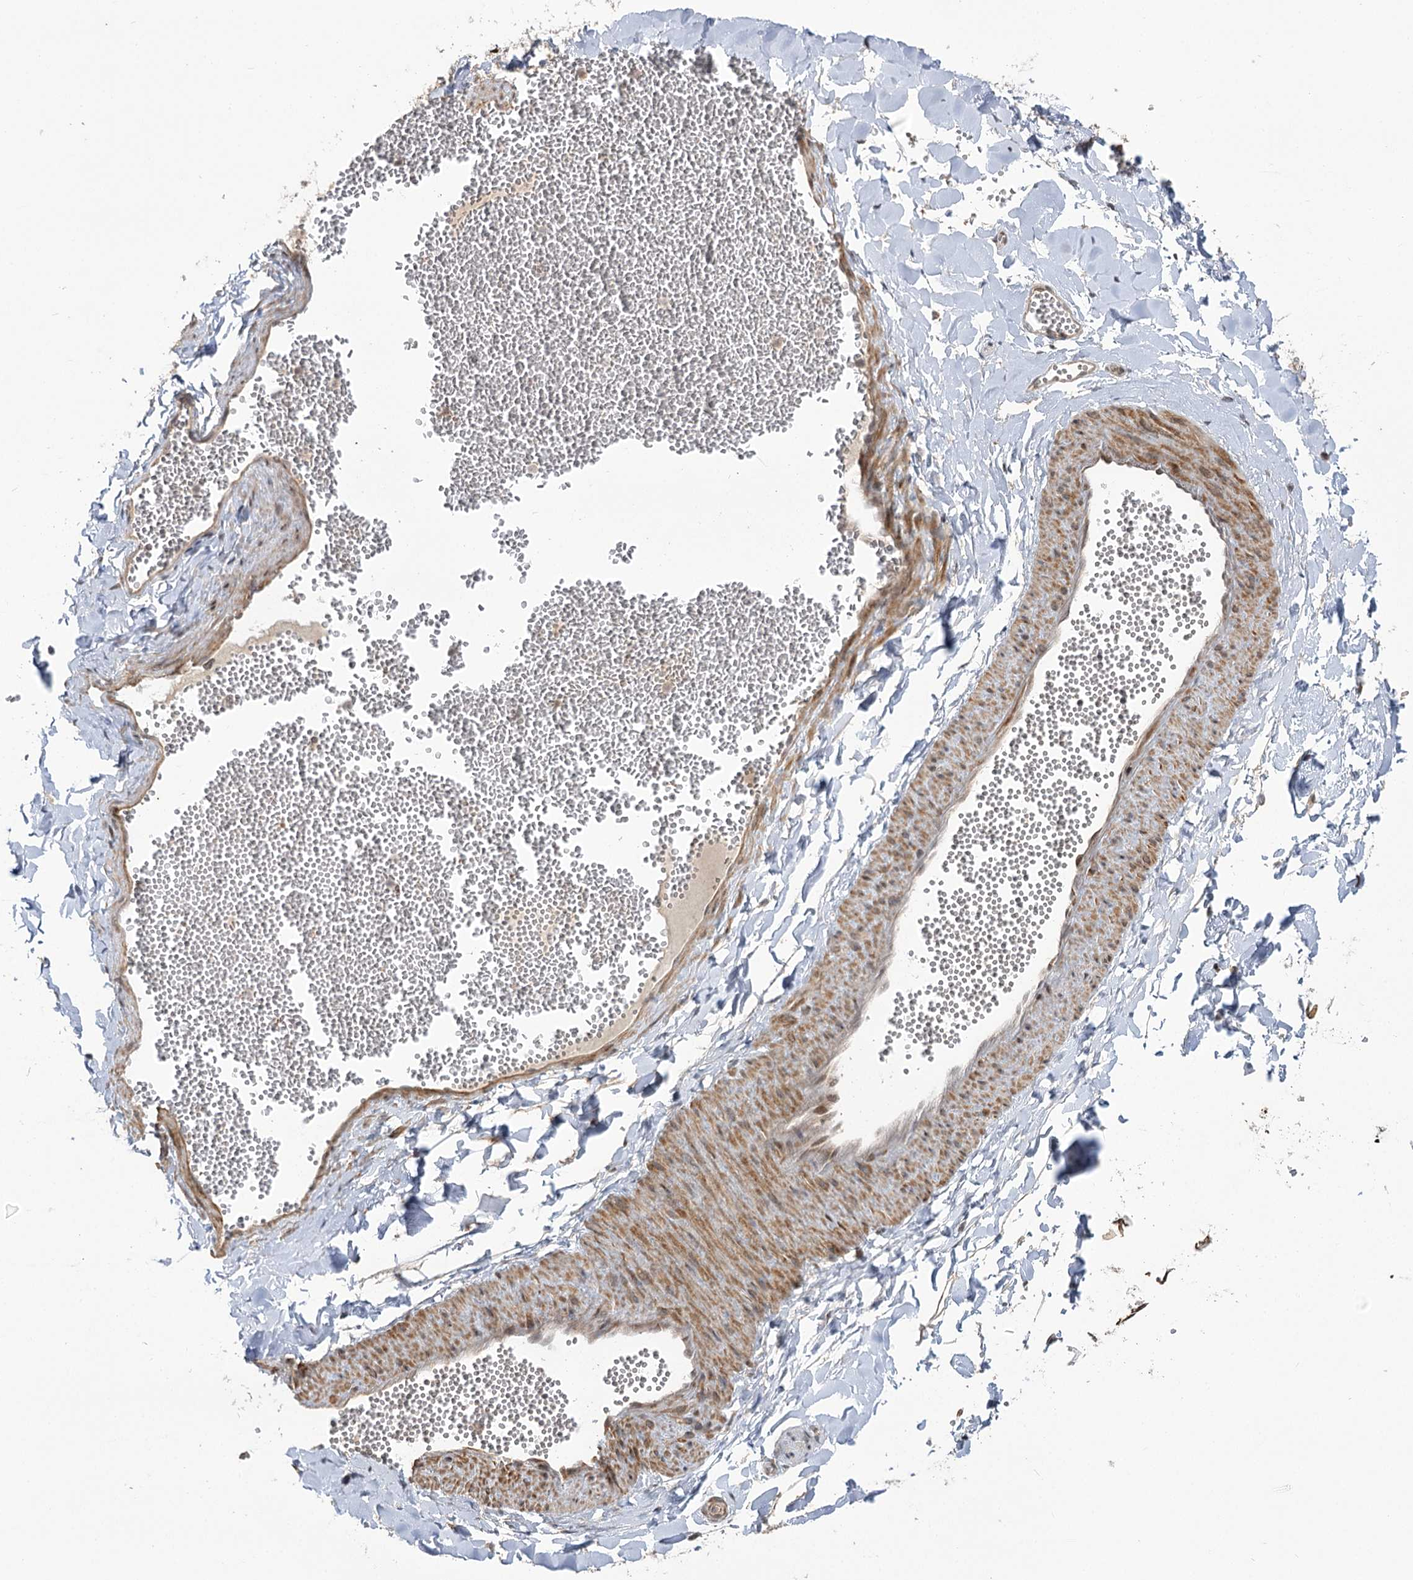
{"staining": {"intensity": "weak", "quantity": ">75%", "location": "nuclear"}, "tissue": "adipose tissue", "cell_type": "Adipocytes", "image_type": "normal", "snomed": [{"axis": "morphology", "description": "Normal tissue, NOS"}, {"axis": "topography", "description": "Gallbladder"}, {"axis": "topography", "description": "Peripheral nerve tissue"}], "caption": "Adipocytes display weak nuclear expression in approximately >75% of cells in normal adipose tissue.", "gene": "HELQ", "patient": {"sex": "male", "age": 38}}